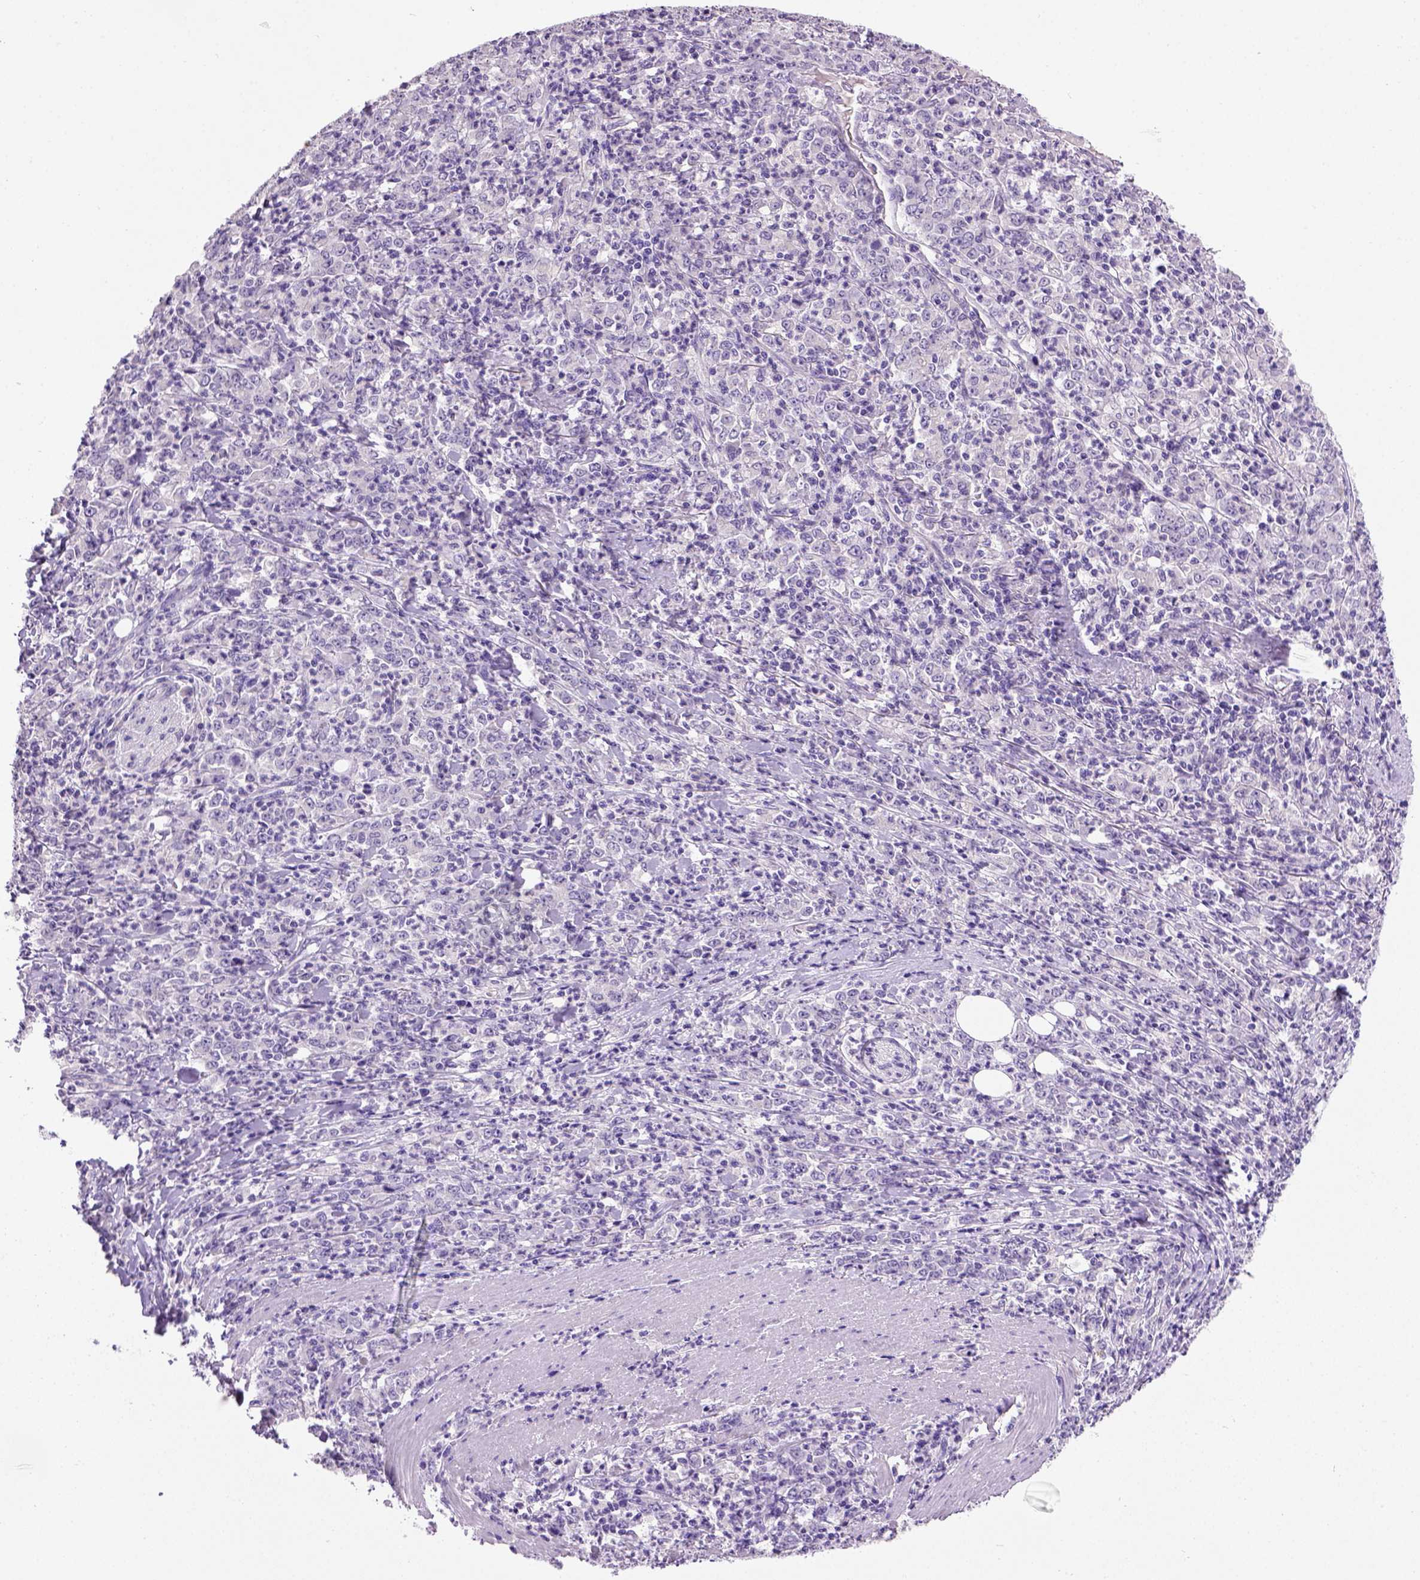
{"staining": {"intensity": "negative", "quantity": "none", "location": "none"}, "tissue": "stomach cancer", "cell_type": "Tumor cells", "image_type": "cancer", "snomed": [{"axis": "morphology", "description": "Adenocarcinoma, NOS"}, {"axis": "topography", "description": "Stomach, lower"}], "caption": "An immunohistochemistry micrograph of stomach adenocarcinoma is shown. There is no staining in tumor cells of stomach adenocarcinoma. The staining is performed using DAB (3,3'-diaminobenzidine) brown chromogen with nuclei counter-stained in using hematoxylin.", "gene": "CDH1", "patient": {"sex": "female", "age": 71}}